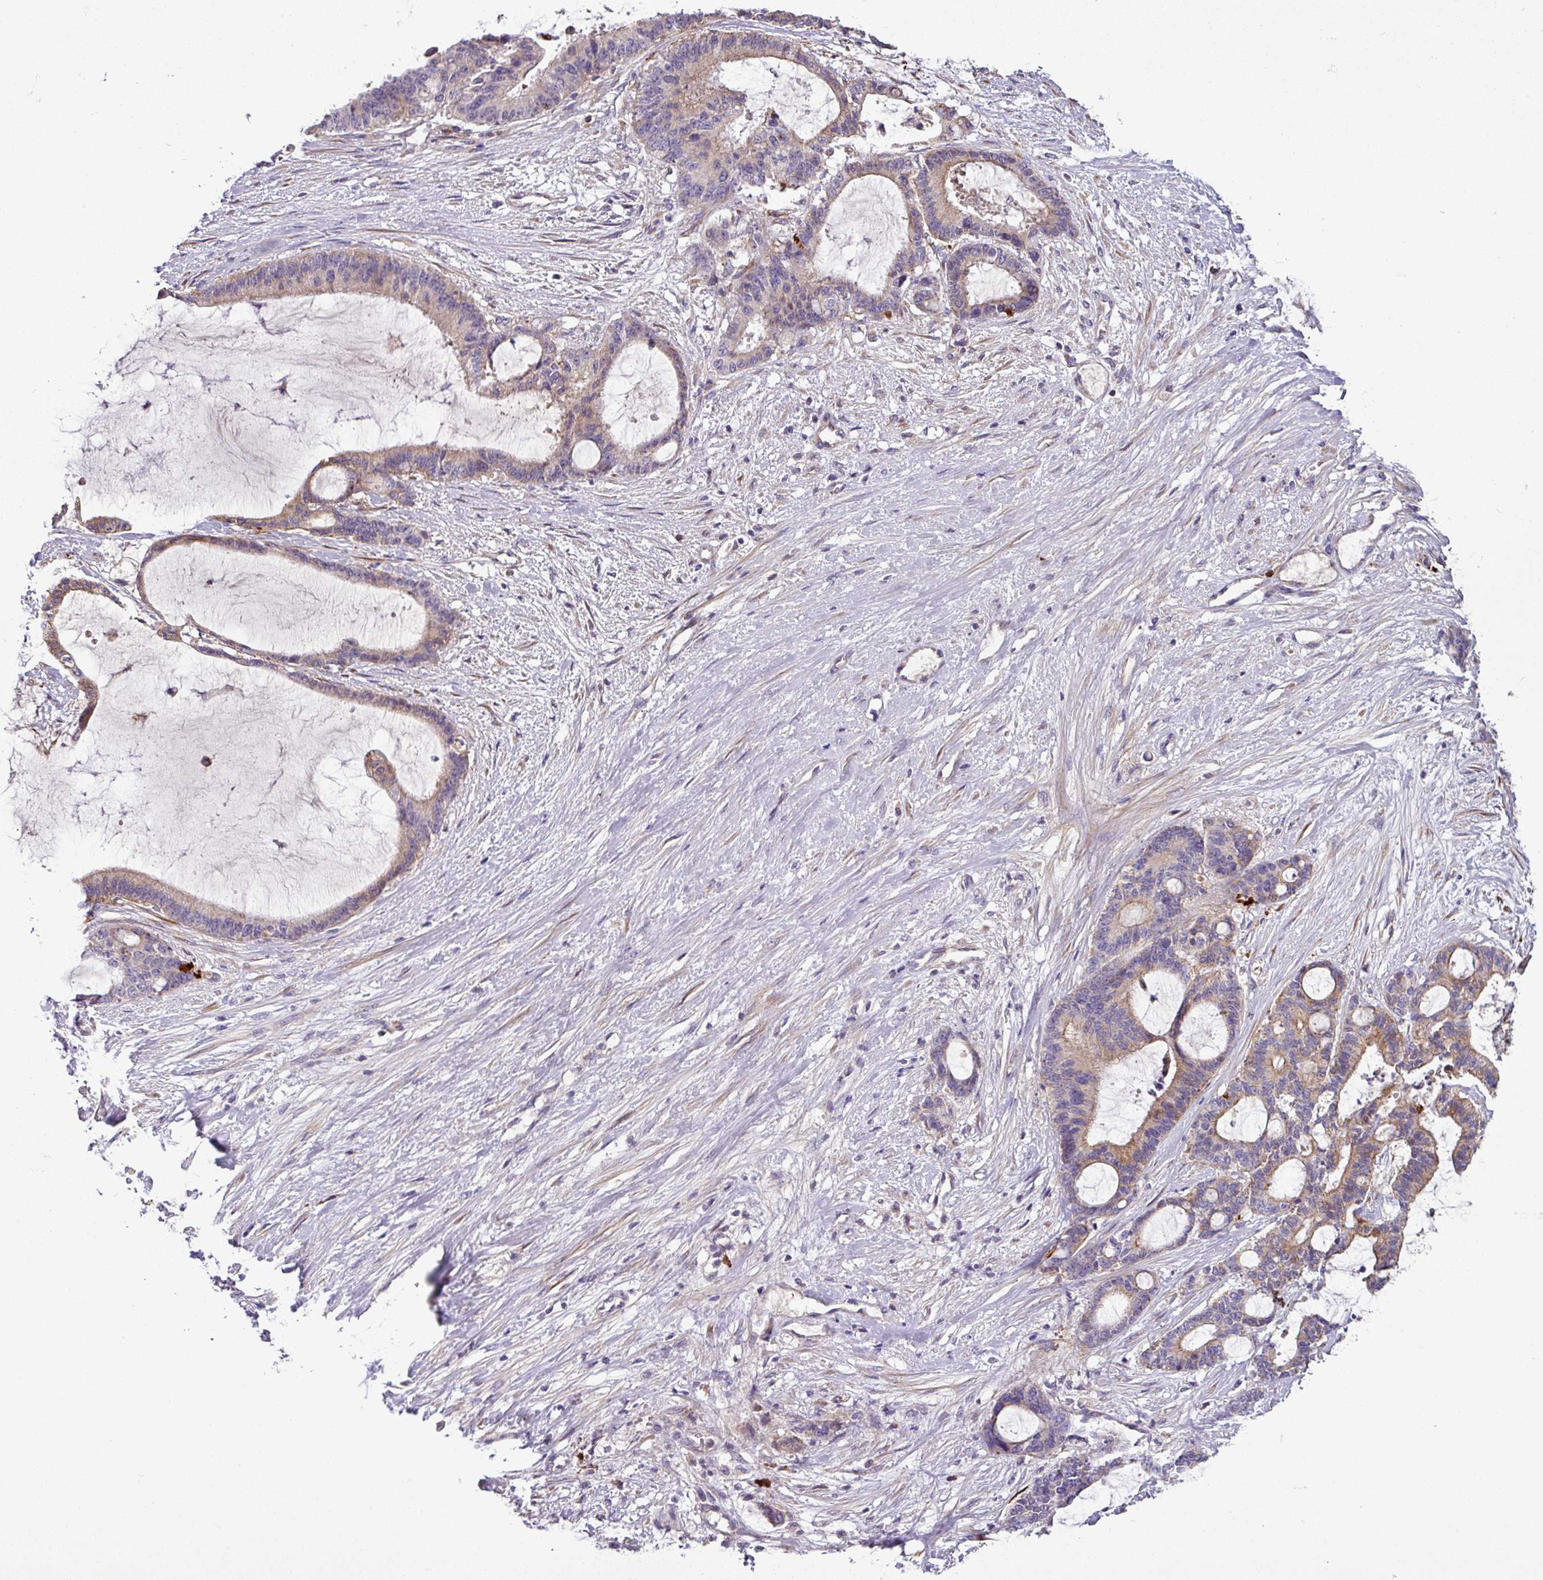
{"staining": {"intensity": "moderate", "quantity": "25%-75%", "location": "cytoplasmic/membranous"}, "tissue": "liver cancer", "cell_type": "Tumor cells", "image_type": "cancer", "snomed": [{"axis": "morphology", "description": "Normal tissue, NOS"}, {"axis": "morphology", "description": "Cholangiocarcinoma"}, {"axis": "topography", "description": "Liver"}, {"axis": "topography", "description": "Peripheral nerve tissue"}], "caption": "The histopathology image demonstrates staining of liver cancer, revealing moderate cytoplasmic/membranous protein positivity (brown color) within tumor cells. The staining was performed using DAB (3,3'-diaminobenzidine), with brown indicating positive protein expression. Nuclei are stained blue with hematoxylin.", "gene": "GAN", "patient": {"sex": "female", "age": 73}}